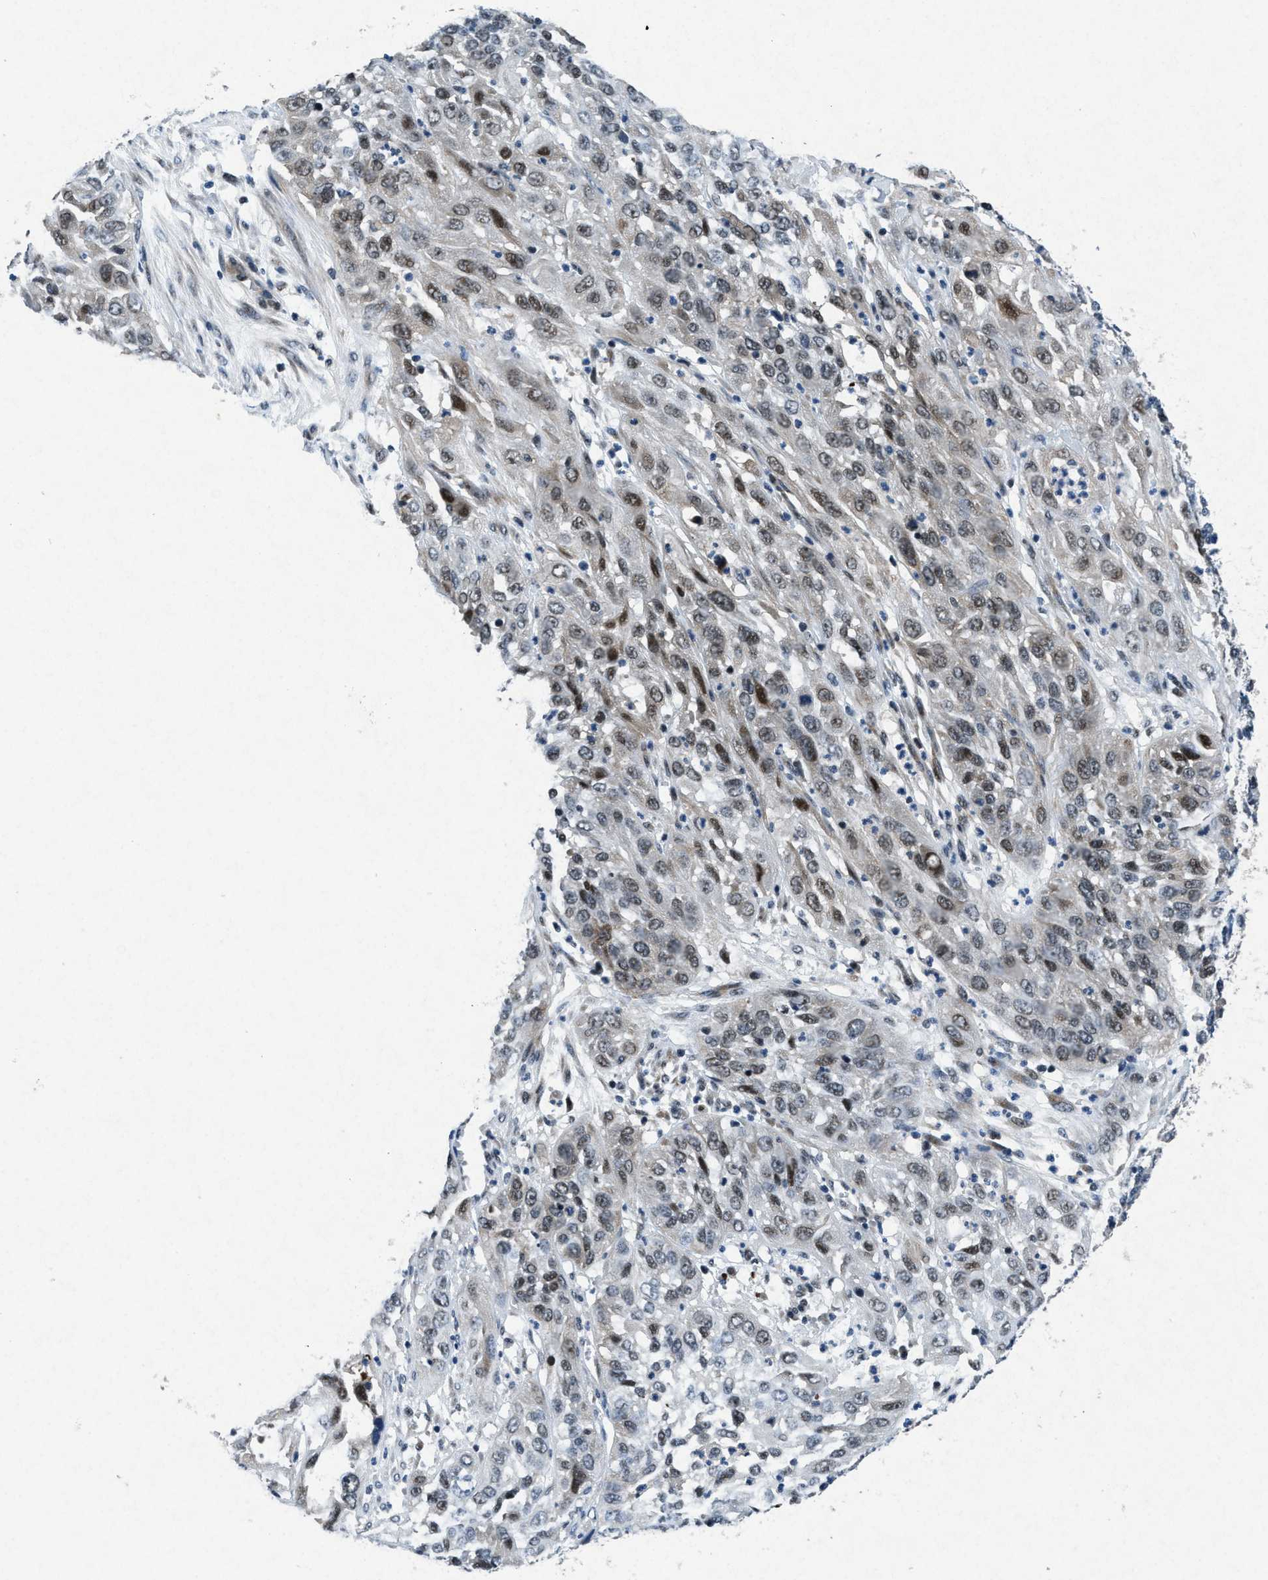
{"staining": {"intensity": "weak", "quantity": ">75%", "location": "nuclear"}, "tissue": "cervical cancer", "cell_type": "Tumor cells", "image_type": "cancer", "snomed": [{"axis": "morphology", "description": "Squamous cell carcinoma, NOS"}, {"axis": "topography", "description": "Cervix"}], "caption": "Tumor cells display weak nuclear staining in about >75% of cells in cervical squamous cell carcinoma. (Brightfield microscopy of DAB IHC at high magnification).", "gene": "PHLDA1", "patient": {"sex": "female", "age": 32}}